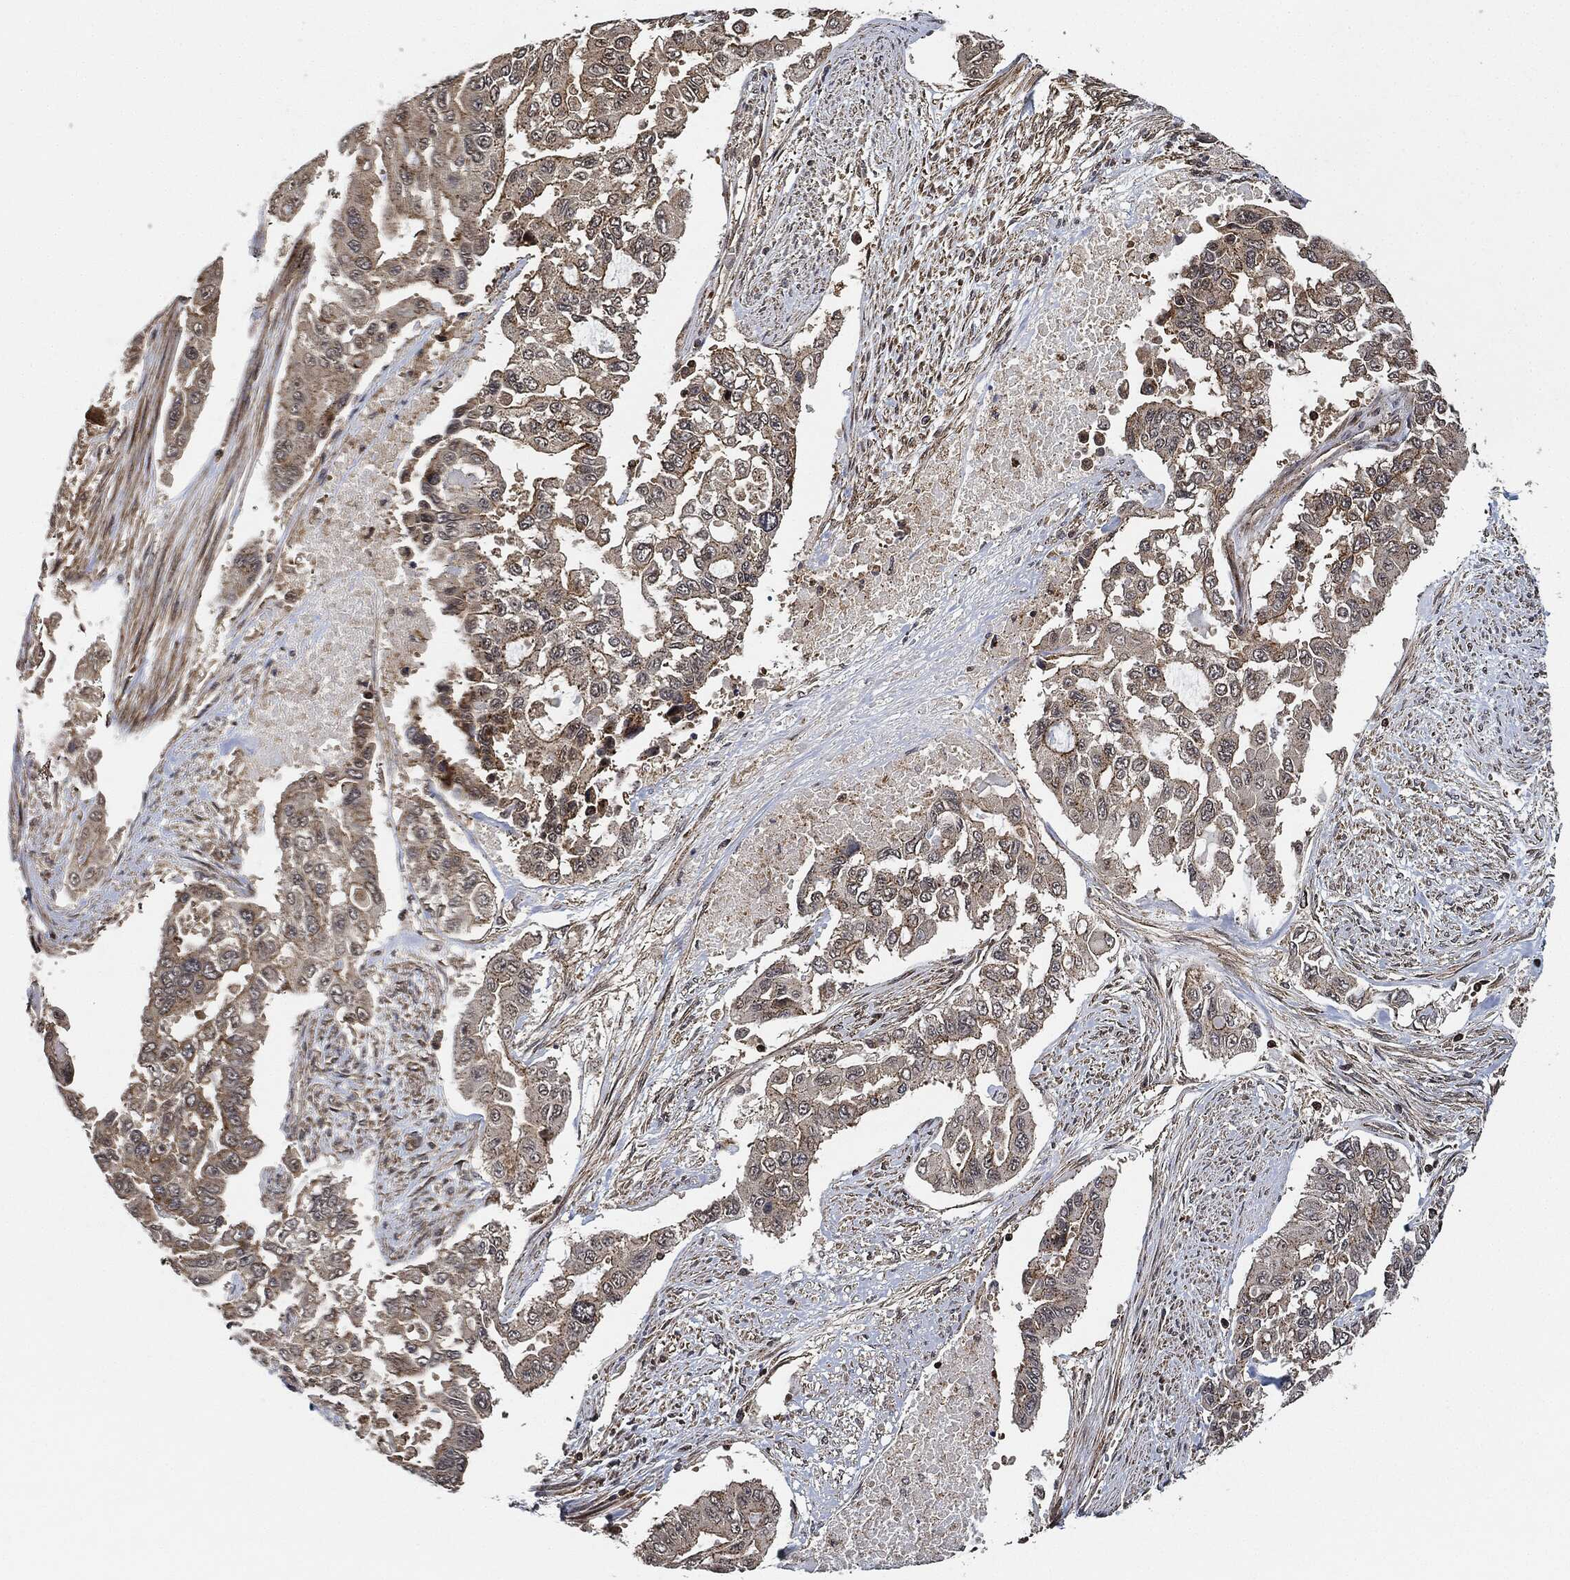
{"staining": {"intensity": "weak", "quantity": "25%-75%", "location": "cytoplasmic/membranous"}, "tissue": "endometrial cancer", "cell_type": "Tumor cells", "image_type": "cancer", "snomed": [{"axis": "morphology", "description": "Adenocarcinoma, NOS"}, {"axis": "topography", "description": "Uterus"}], "caption": "Immunohistochemical staining of endometrial adenocarcinoma displays low levels of weak cytoplasmic/membranous protein positivity in approximately 25%-75% of tumor cells.", "gene": "MAP3K3", "patient": {"sex": "female", "age": 59}}